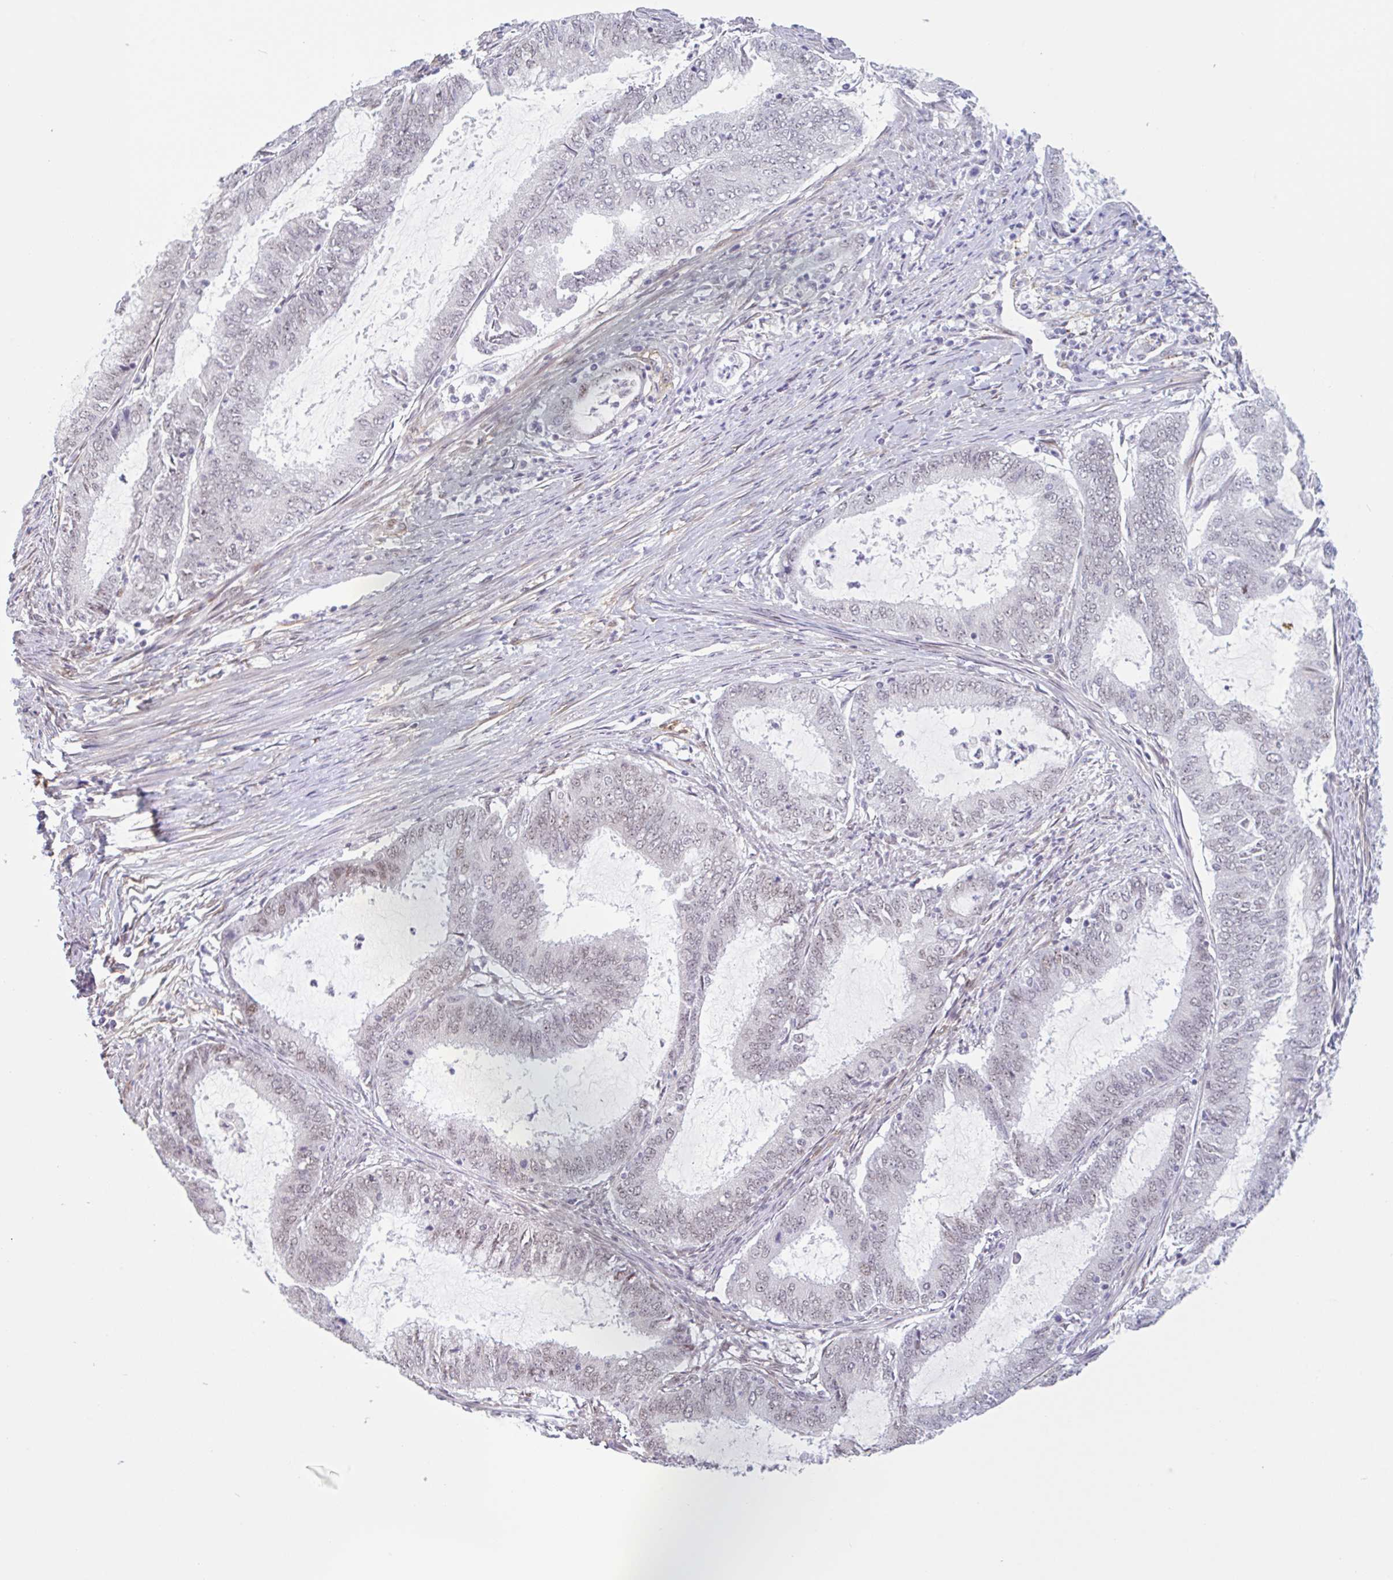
{"staining": {"intensity": "weak", "quantity": "<25%", "location": "nuclear"}, "tissue": "endometrial cancer", "cell_type": "Tumor cells", "image_type": "cancer", "snomed": [{"axis": "morphology", "description": "Adenocarcinoma, NOS"}, {"axis": "topography", "description": "Endometrium"}], "caption": "Immunohistochemical staining of endometrial cancer (adenocarcinoma) shows no significant staining in tumor cells.", "gene": "TMEM119", "patient": {"sex": "female", "age": 51}}